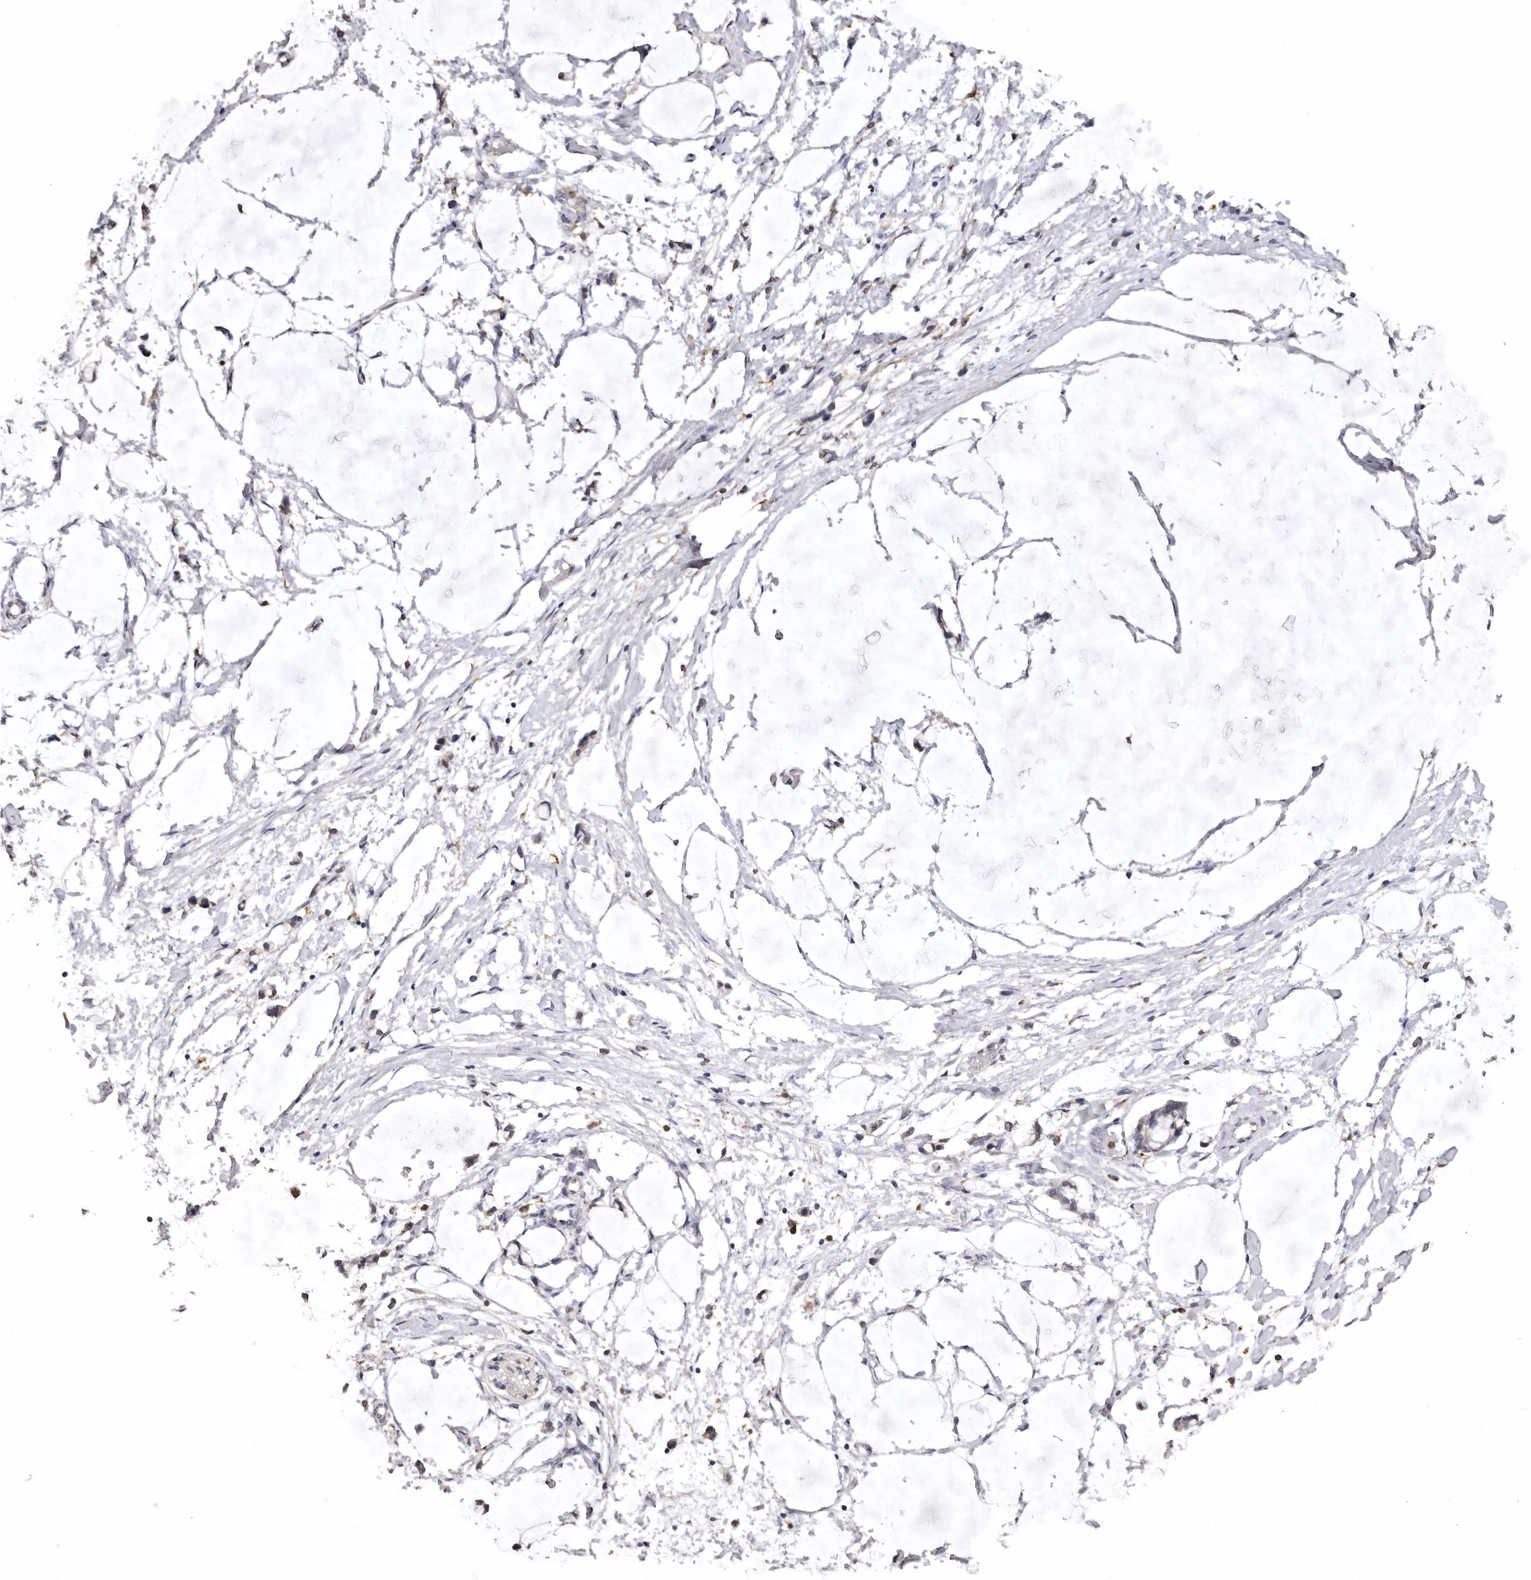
{"staining": {"intensity": "negative", "quantity": "none", "location": "none"}, "tissue": "adipose tissue", "cell_type": "Adipocytes", "image_type": "normal", "snomed": [{"axis": "morphology", "description": "Normal tissue, NOS"}, {"axis": "morphology", "description": "Adenocarcinoma, NOS"}, {"axis": "topography", "description": "Smooth muscle"}, {"axis": "topography", "description": "Colon"}], "caption": "A histopathology image of adipose tissue stained for a protein exhibits no brown staining in adipocytes. (Stains: DAB (3,3'-diaminobenzidine) immunohistochemistry (IHC) with hematoxylin counter stain, Microscopy: brightfield microscopy at high magnification).", "gene": "INKA2", "patient": {"sex": "male", "age": 14}}